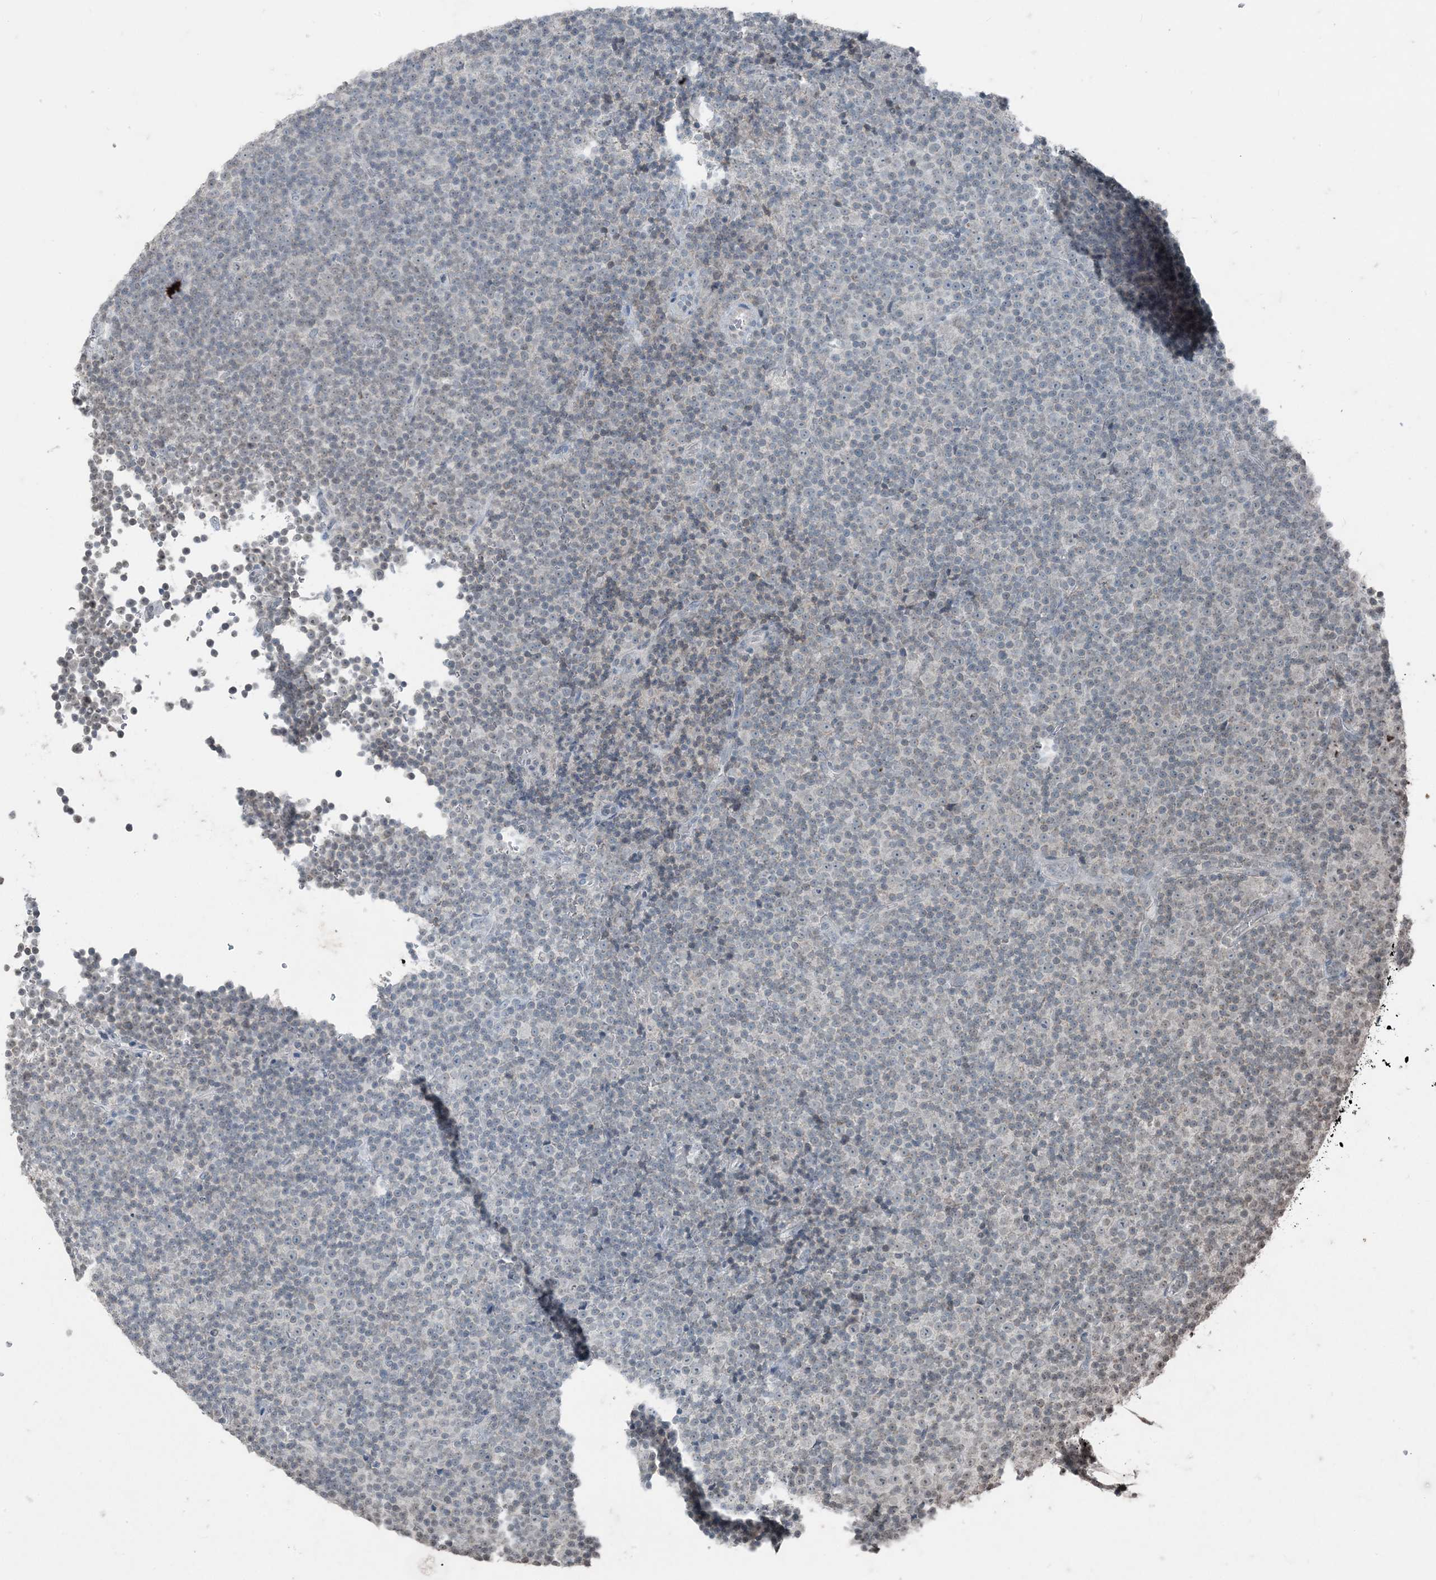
{"staining": {"intensity": "negative", "quantity": "none", "location": "none"}, "tissue": "lymphoma", "cell_type": "Tumor cells", "image_type": "cancer", "snomed": [{"axis": "morphology", "description": "Malignant lymphoma, non-Hodgkin's type, Low grade"}, {"axis": "topography", "description": "Lymph node"}], "caption": "Tumor cells show no significant positivity in low-grade malignant lymphoma, non-Hodgkin's type.", "gene": "GNL1", "patient": {"sex": "female", "age": 67}}